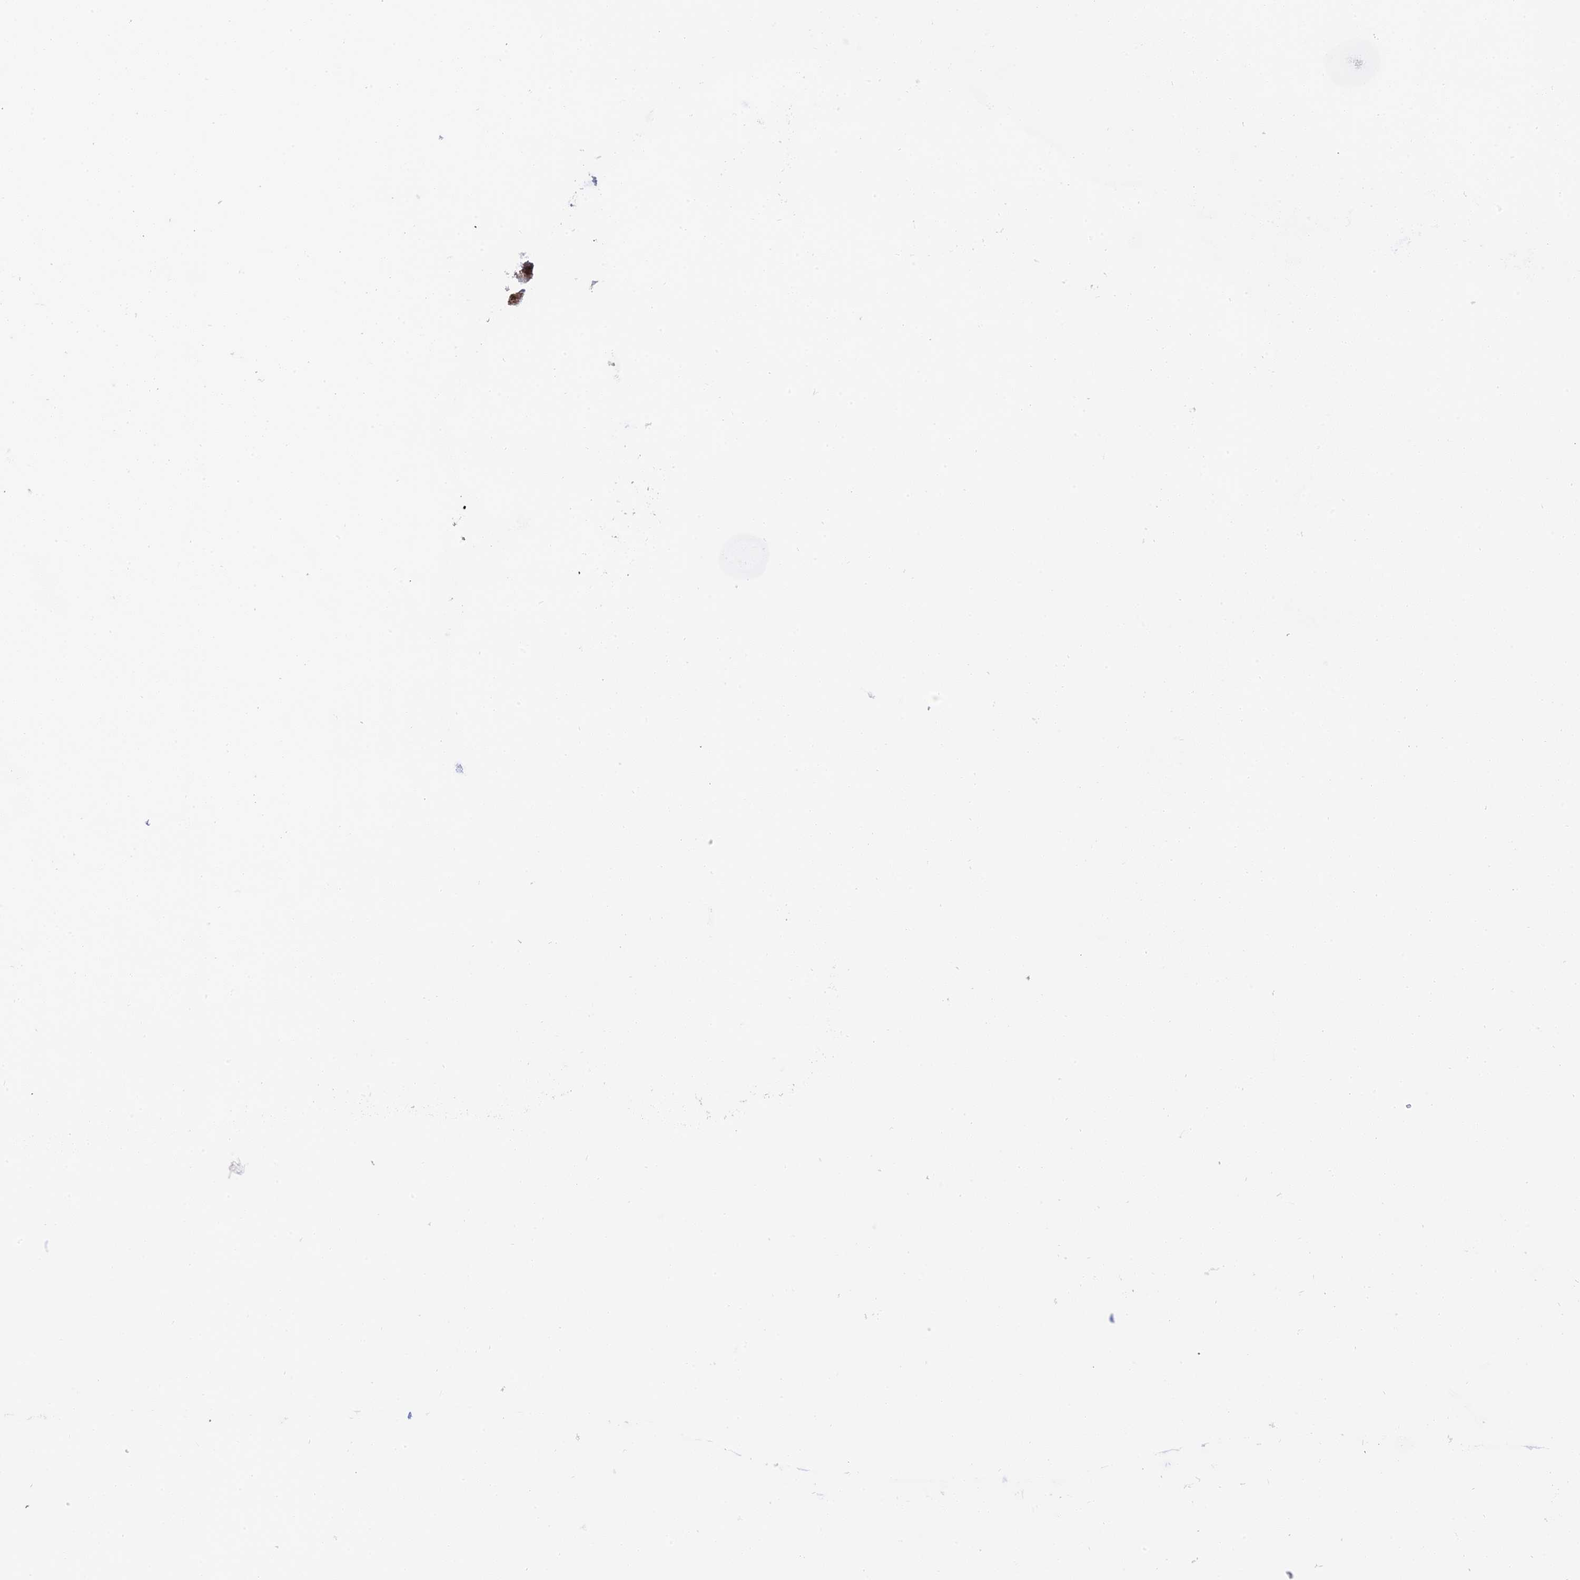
{"staining": {"intensity": "moderate", "quantity": "<25%", "location": "cytoplasmic/membranous,nuclear"}, "tissue": "ovarian cancer", "cell_type": "Tumor cells", "image_type": "cancer", "snomed": [{"axis": "morphology", "description": "Cystadenocarcinoma, mucinous, NOS"}, {"axis": "topography", "description": "Ovary"}], "caption": "A brown stain highlights moderate cytoplasmic/membranous and nuclear positivity of a protein in mucinous cystadenocarcinoma (ovarian) tumor cells.", "gene": "ZNF584", "patient": {"sex": "female", "age": 73}}